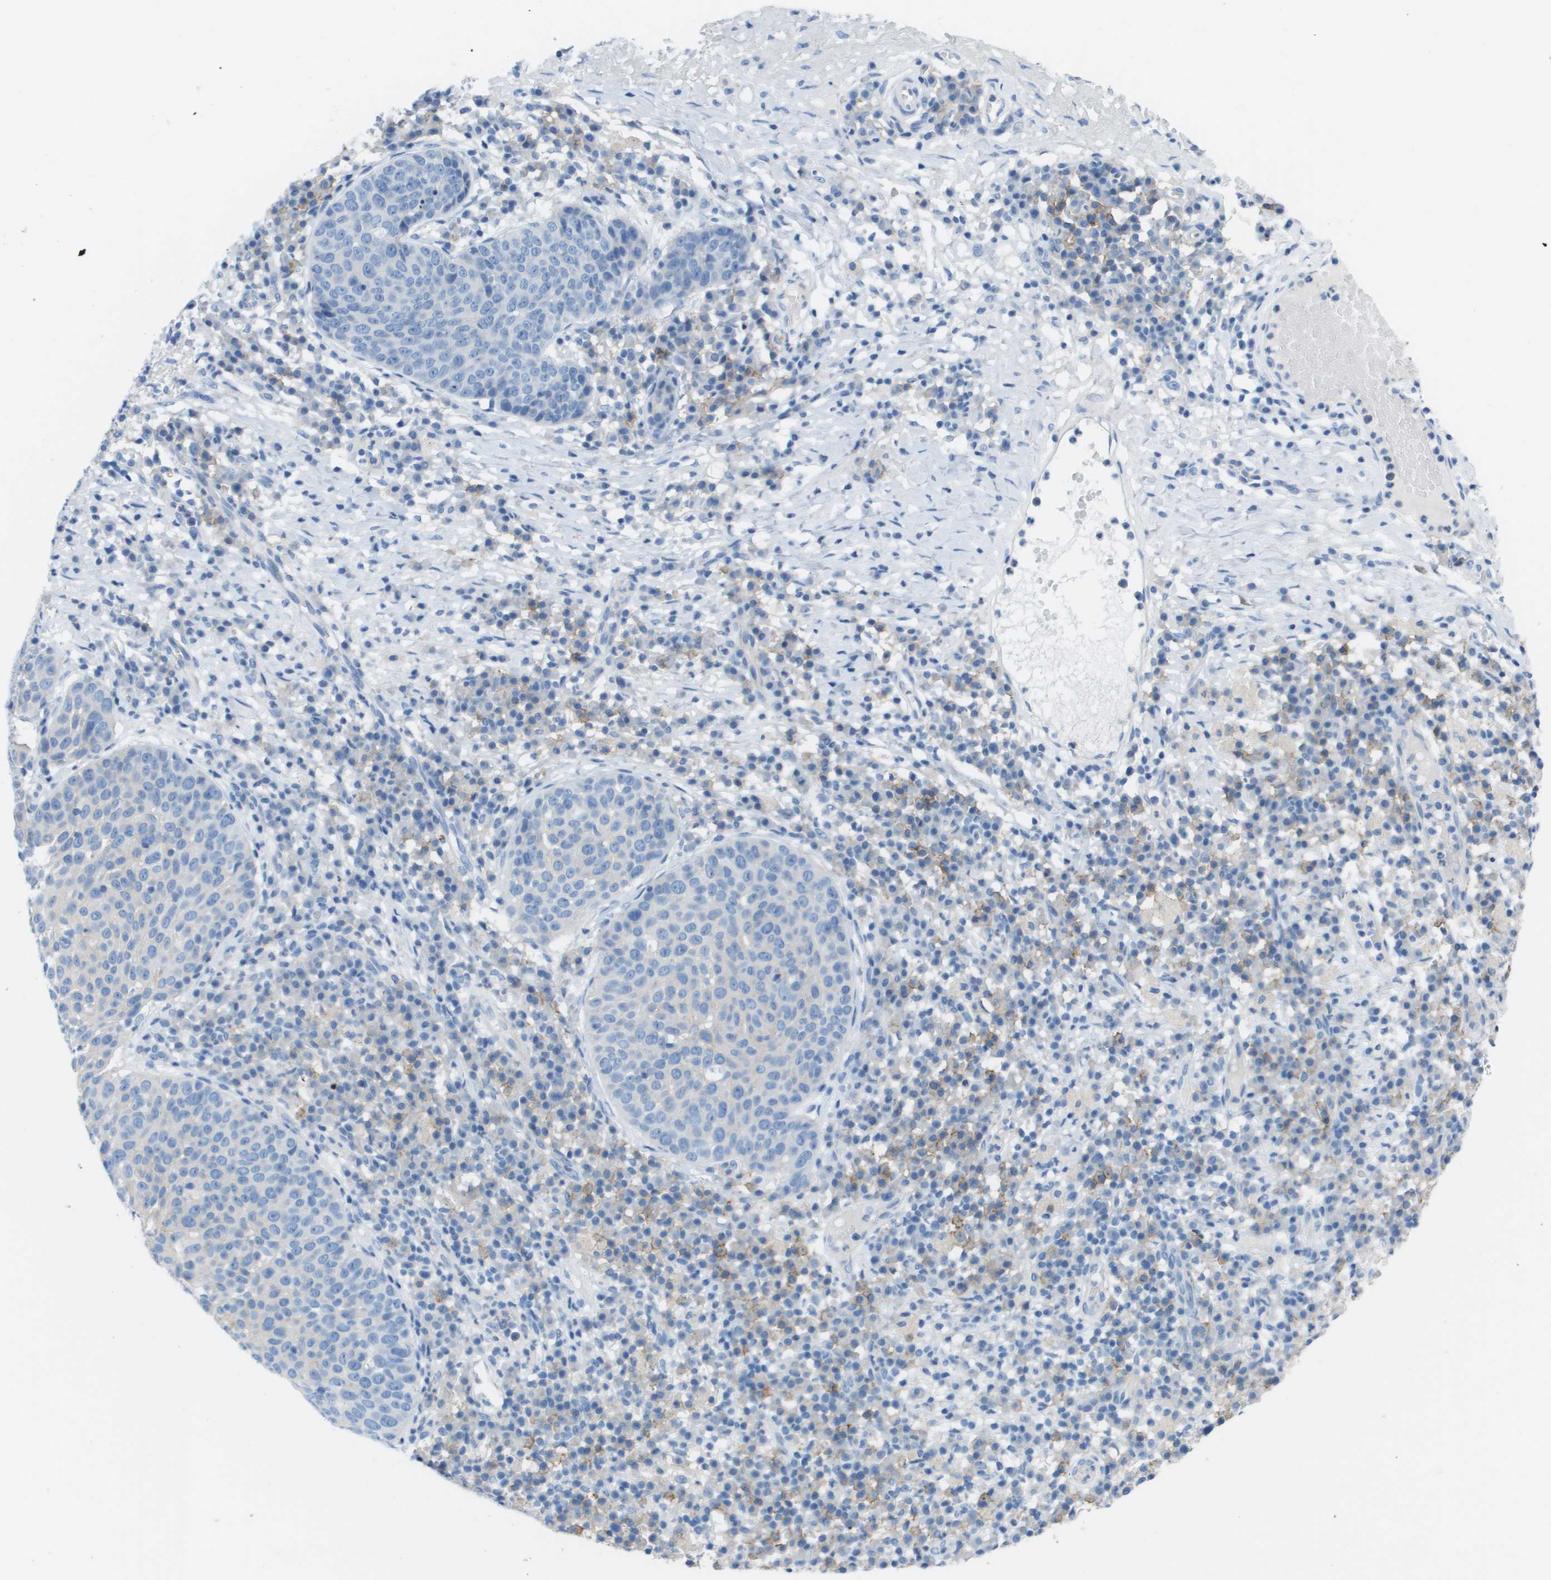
{"staining": {"intensity": "negative", "quantity": "none", "location": "none"}, "tissue": "skin cancer", "cell_type": "Tumor cells", "image_type": "cancer", "snomed": [{"axis": "morphology", "description": "Squamous cell carcinoma in situ, NOS"}, {"axis": "morphology", "description": "Squamous cell carcinoma, NOS"}, {"axis": "topography", "description": "Skin"}], "caption": "Protein analysis of skin cancer (squamous cell carcinoma) demonstrates no significant expression in tumor cells.", "gene": "CD46", "patient": {"sex": "male", "age": 93}}